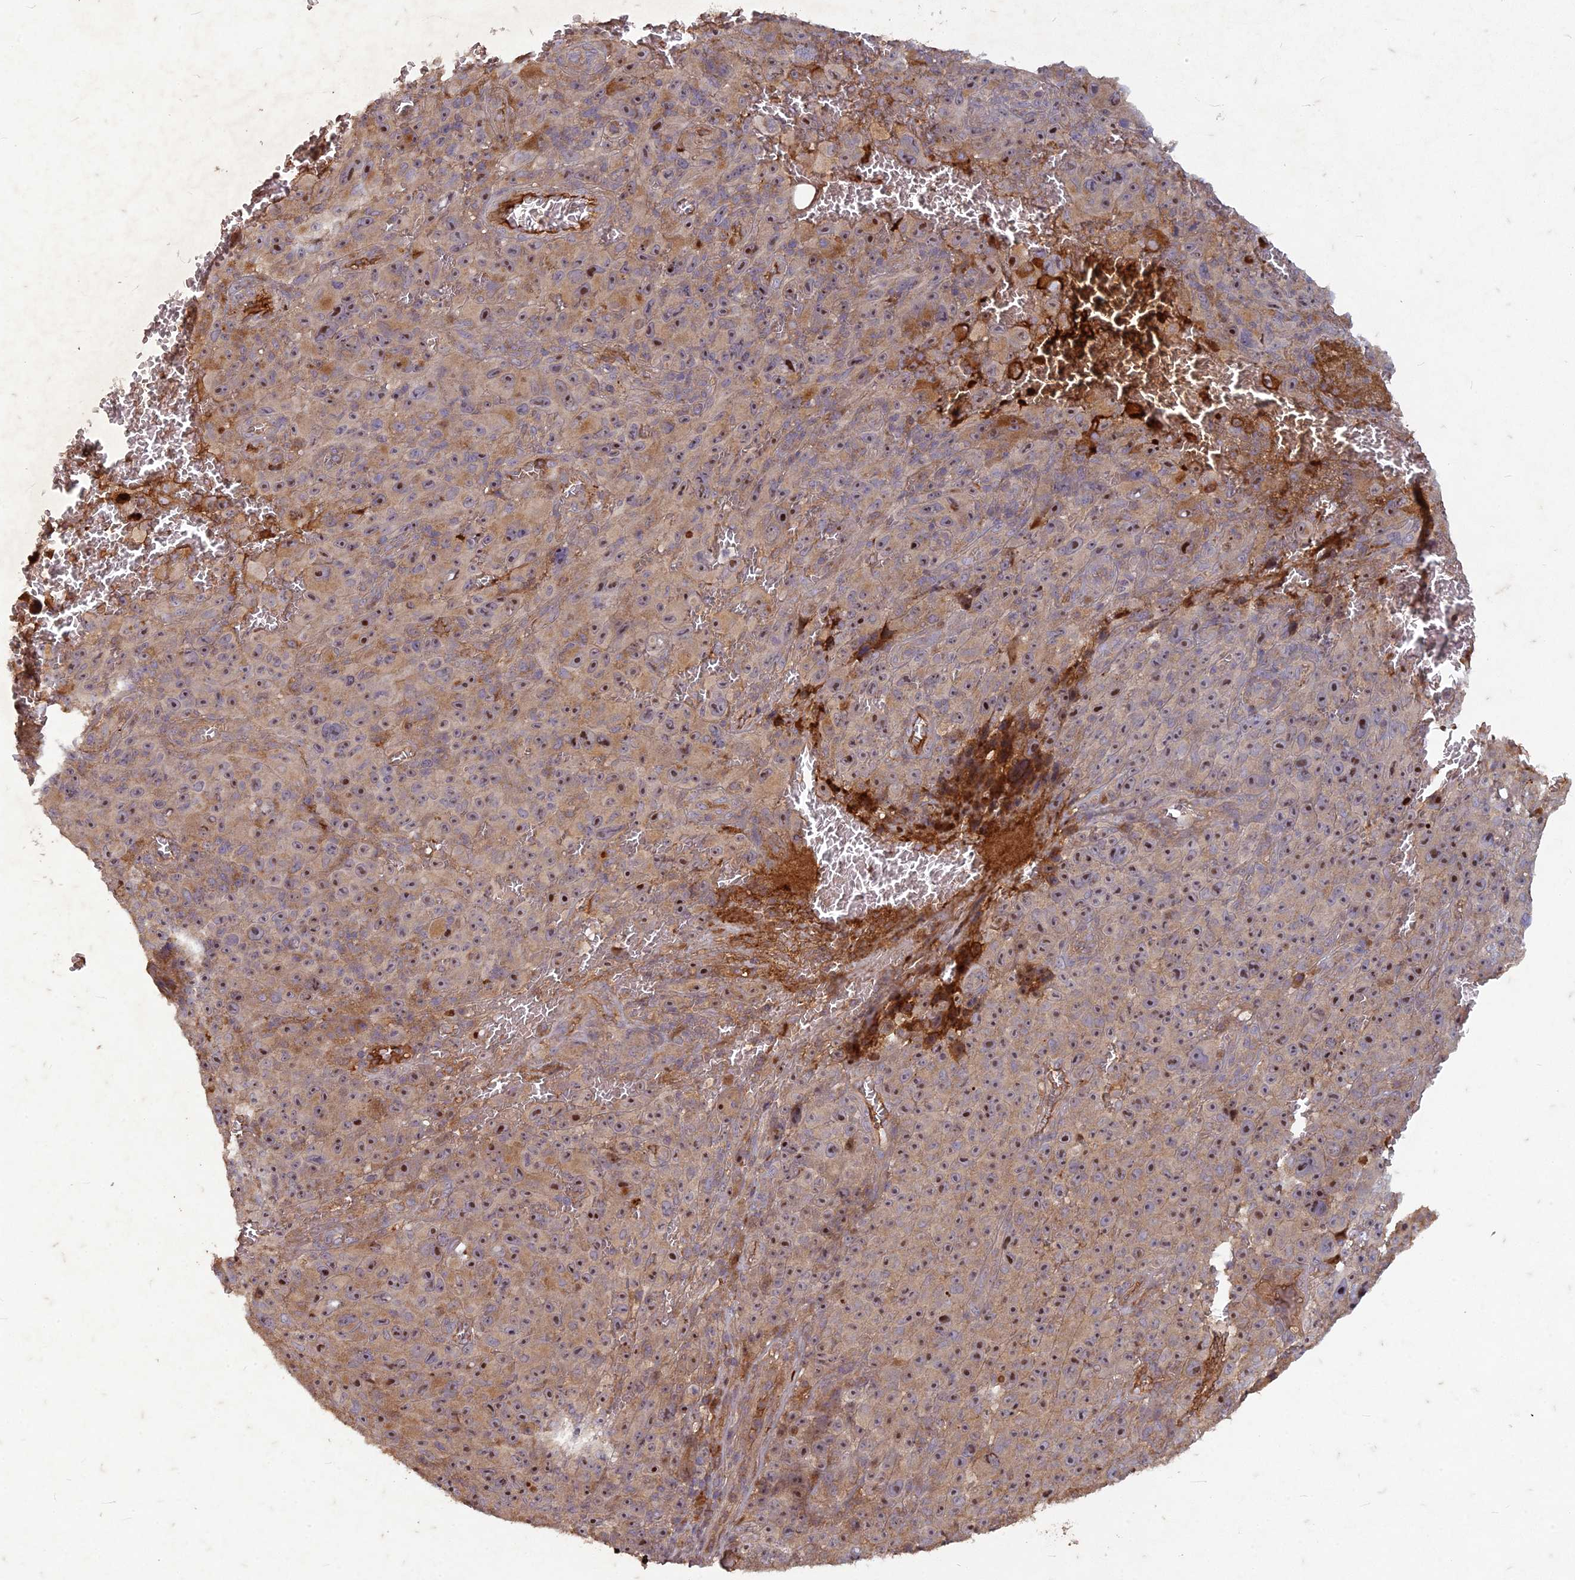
{"staining": {"intensity": "moderate", "quantity": ">75%", "location": "cytoplasmic/membranous,nuclear"}, "tissue": "melanoma", "cell_type": "Tumor cells", "image_type": "cancer", "snomed": [{"axis": "morphology", "description": "Malignant melanoma, NOS"}, {"axis": "topography", "description": "Skin"}], "caption": "Protein analysis of malignant melanoma tissue displays moderate cytoplasmic/membranous and nuclear positivity in about >75% of tumor cells.", "gene": "TCF25", "patient": {"sex": "female", "age": 82}}